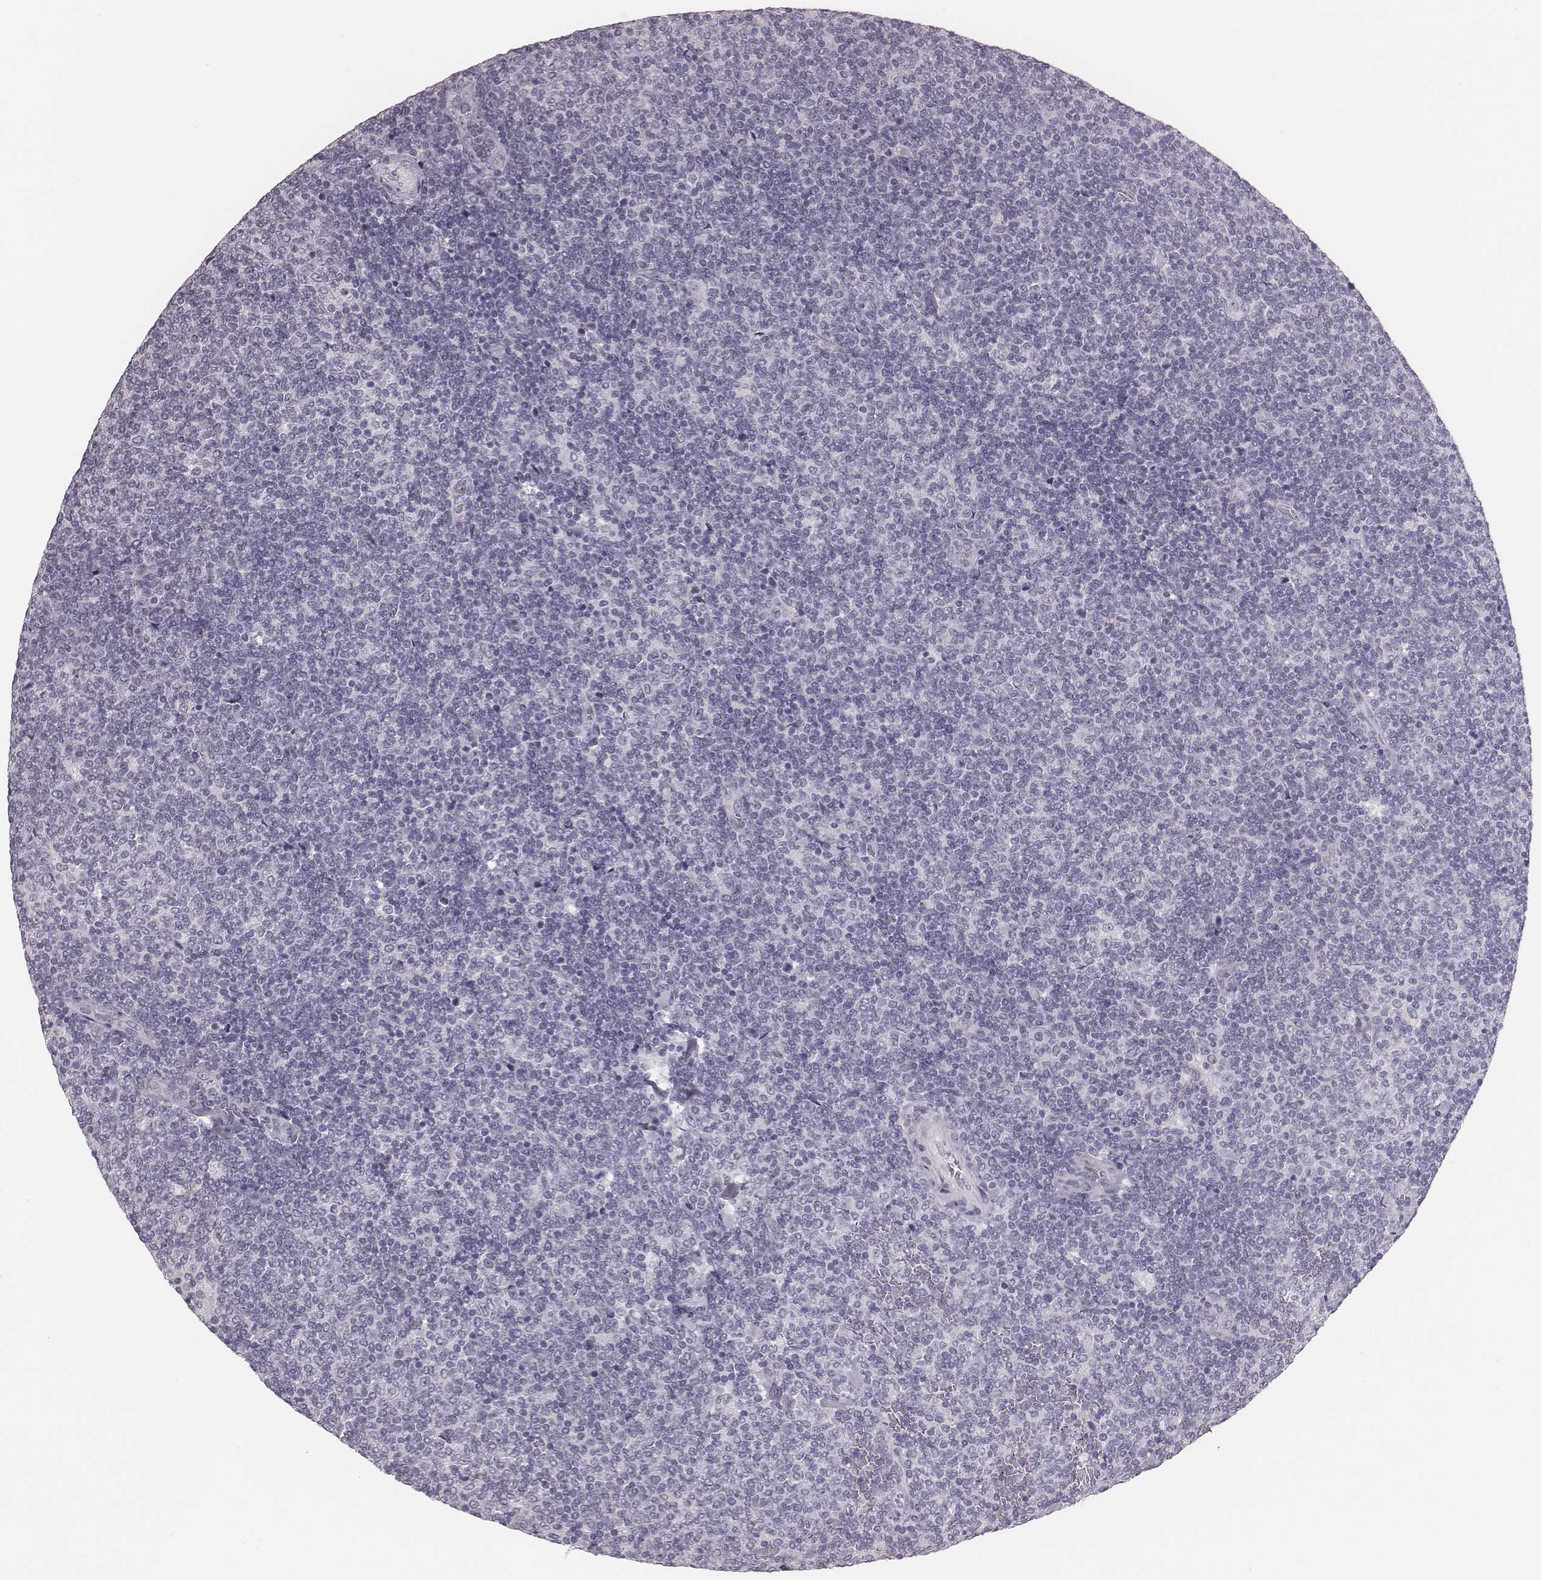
{"staining": {"intensity": "negative", "quantity": "none", "location": "none"}, "tissue": "lymphoma", "cell_type": "Tumor cells", "image_type": "cancer", "snomed": [{"axis": "morphology", "description": "Malignant lymphoma, non-Hodgkin's type, Low grade"}, {"axis": "topography", "description": "Lymph node"}], "caption": "IHC histopathology image of neoplastic tissue: lymphoma stained with DAB (3,3'-diaminobenzidine) exhibits no significant protein staining in tumor cells.", "gene": "CSHL1", "patient": {"sex": "male", "age": 52}}